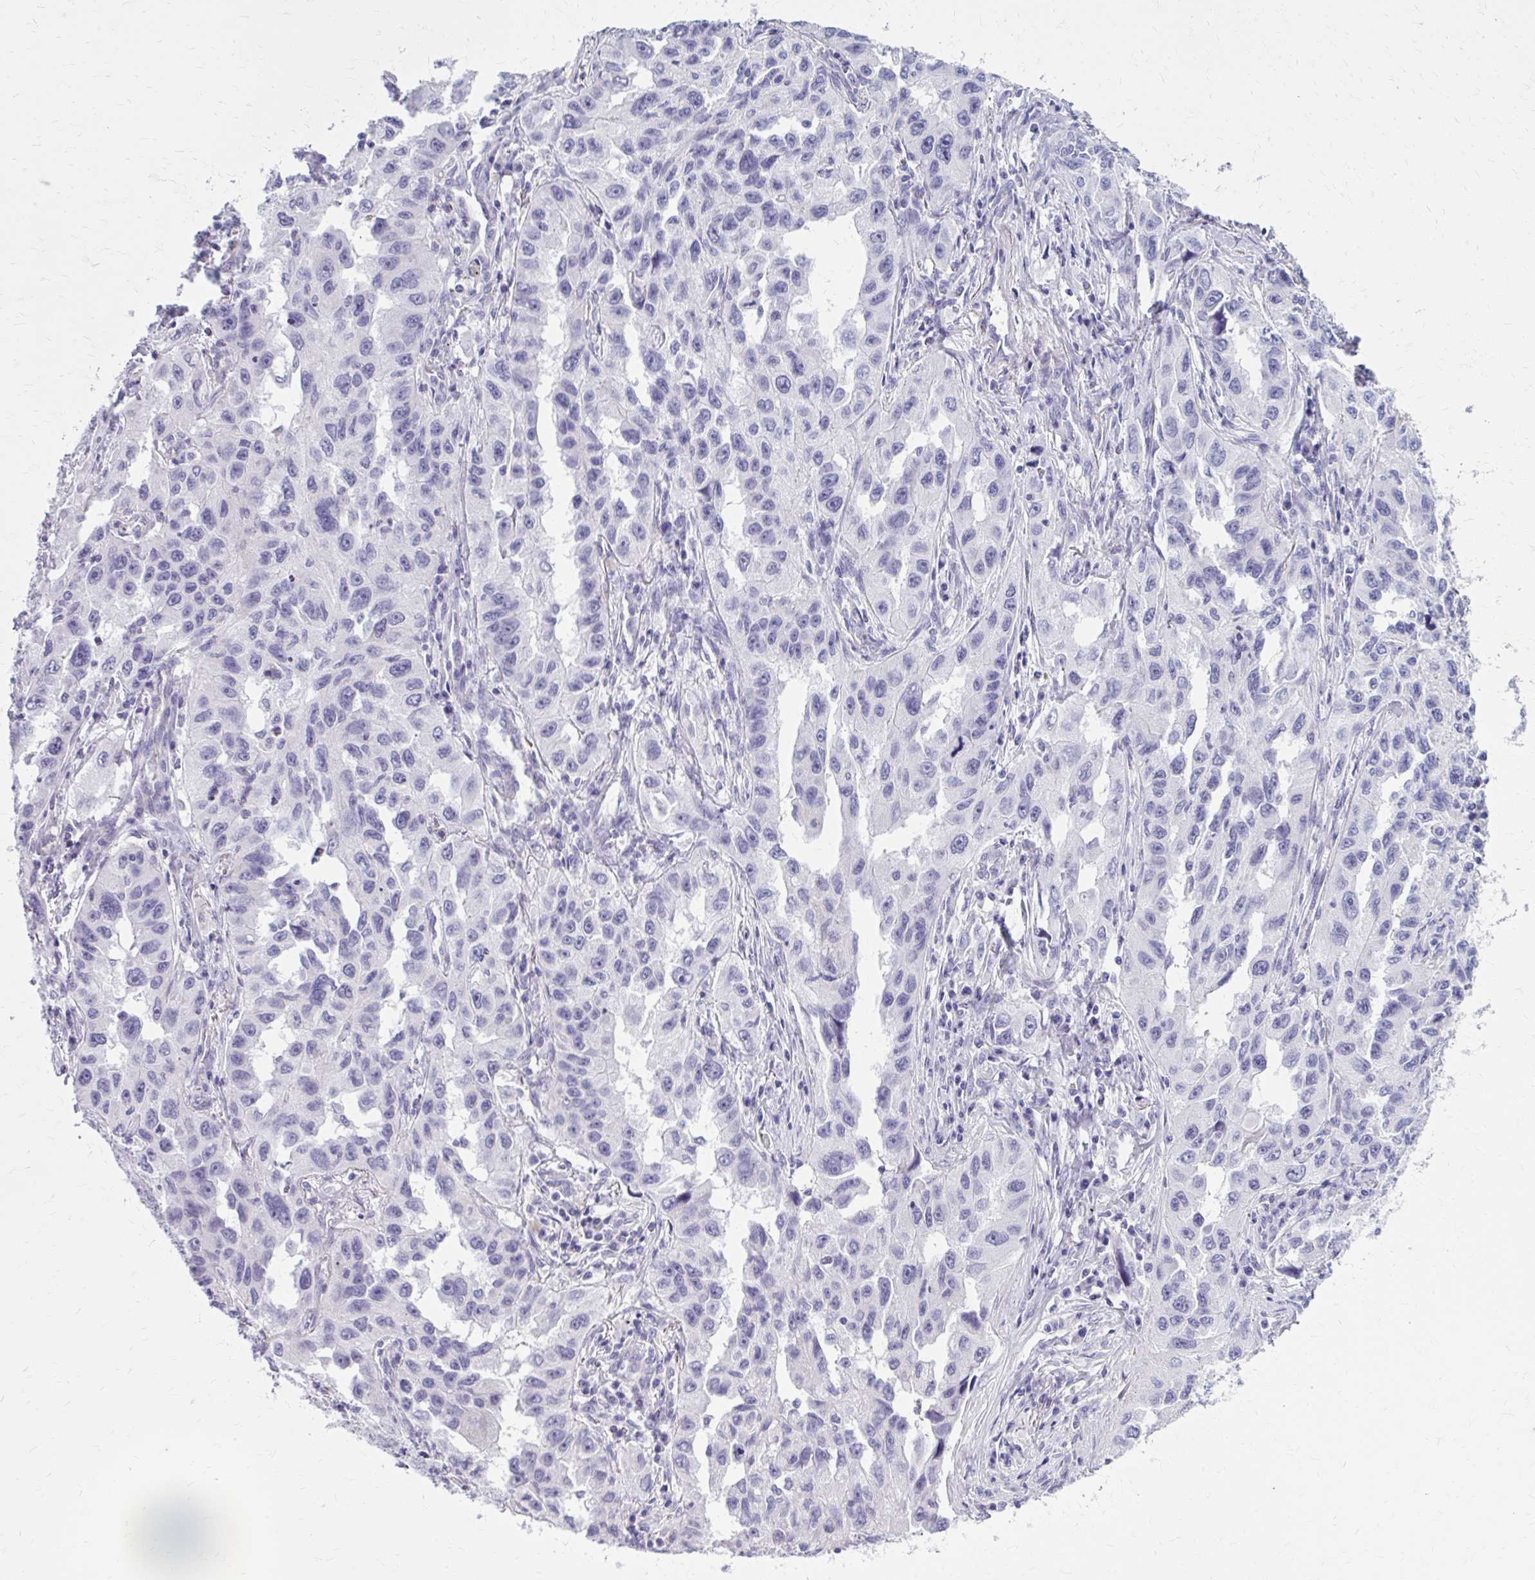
{"staining": {"intensity": "negative", "quantity": "none", "location": "none"}, "tissue": "lung cancer", "cell_type": "Tumor cells", "image_type": "cancer", "snomed": [{"axis": "morphology", "description": "Adenocarcinoma, NOS"}, {"axis": "topography", "description": "Lung"}], "caption": "Tumor cells are negative for brown protein staining in adenocarcinoma (lung).", "gene": "CASQ2", "patient": {"sex": "female", "age": 73}}